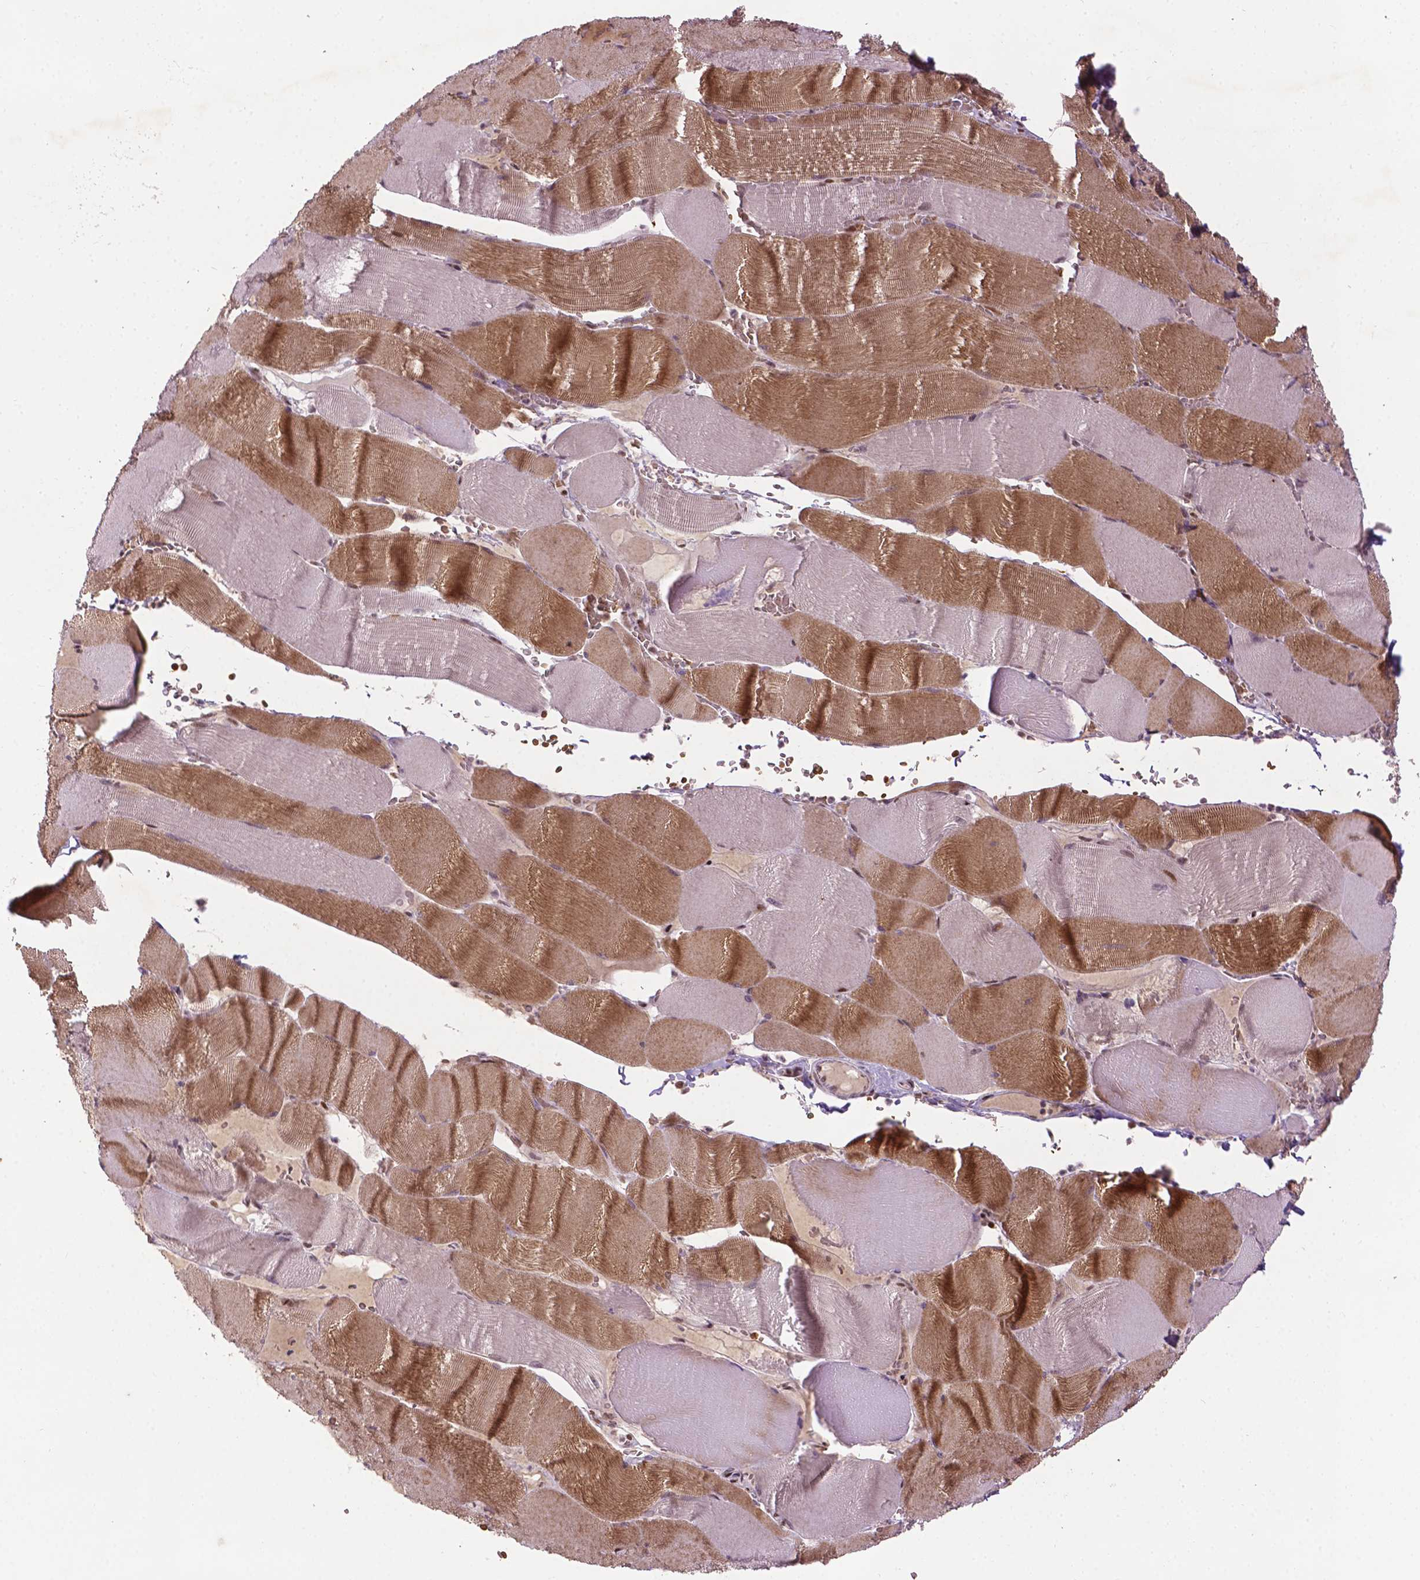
{"staining": {"intensity": "moderate", "quantity": "25%-75%", "location": "cytoplasmic/membranous,nuclear"}, "tissue": "skeletal muscle", "cell_type": "Myocytes", "image_type": "normal", "snomed": [{"axis": "morphology", "description": "Normal tissue, NOS"}, {"axis": "topography", "description": "Skeletal muscle"}], "caption": "Immunohistochemistry staining of benign skeletal muscle, which reveals medium levels of moderate cytoplasmic/membranous,nuclear staining in about 25%-75% of myocytes indicating moderate cytoplasmic/membranous,nuclear protein staining. The staining was performed using DAB (brown) for protein detection and nuclei were counterstained in hematoxylin (blue).", "gene": "ZNF41", "patient": {"sex": "male", "age": 56}}